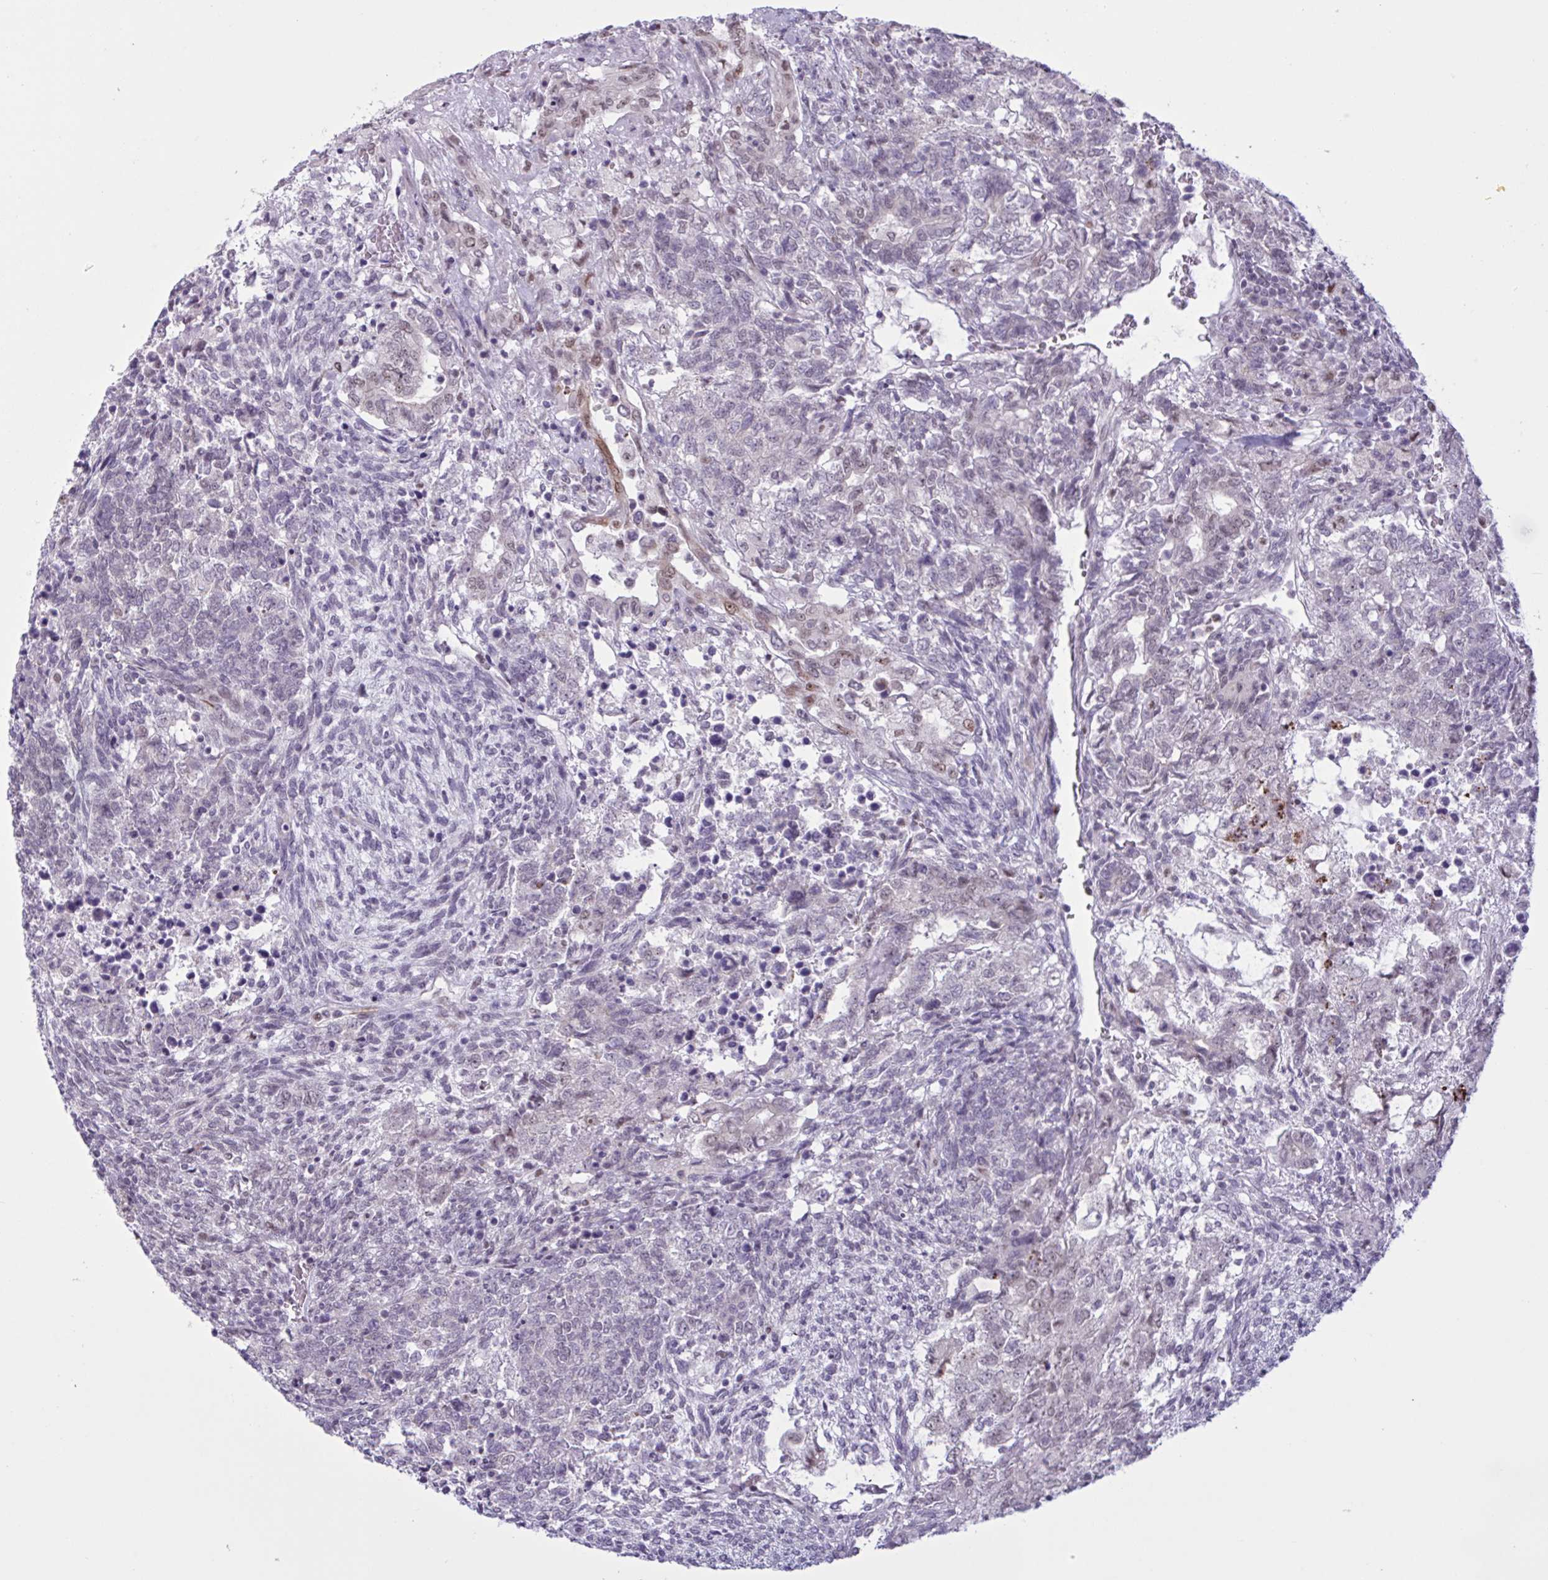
{"staining": {"intensity": "negative", "quantity": "none", "location": "none"}, "tissue": "testis cancer", "cell_type": "Tumor cells", "image_type": "cancer", "snomed": [{"axis": "morphology", "description": "Carcinoma, Embryonal, NOS"}, {"axis": "topography", "description": "Testis"}], "caption": "A histopathology image of human testis cancer (embryonal carcinoma) is negative for staining in tumor cells.", "gene": "PRMT6", "patient": {"sex": "male", "age": 23}}